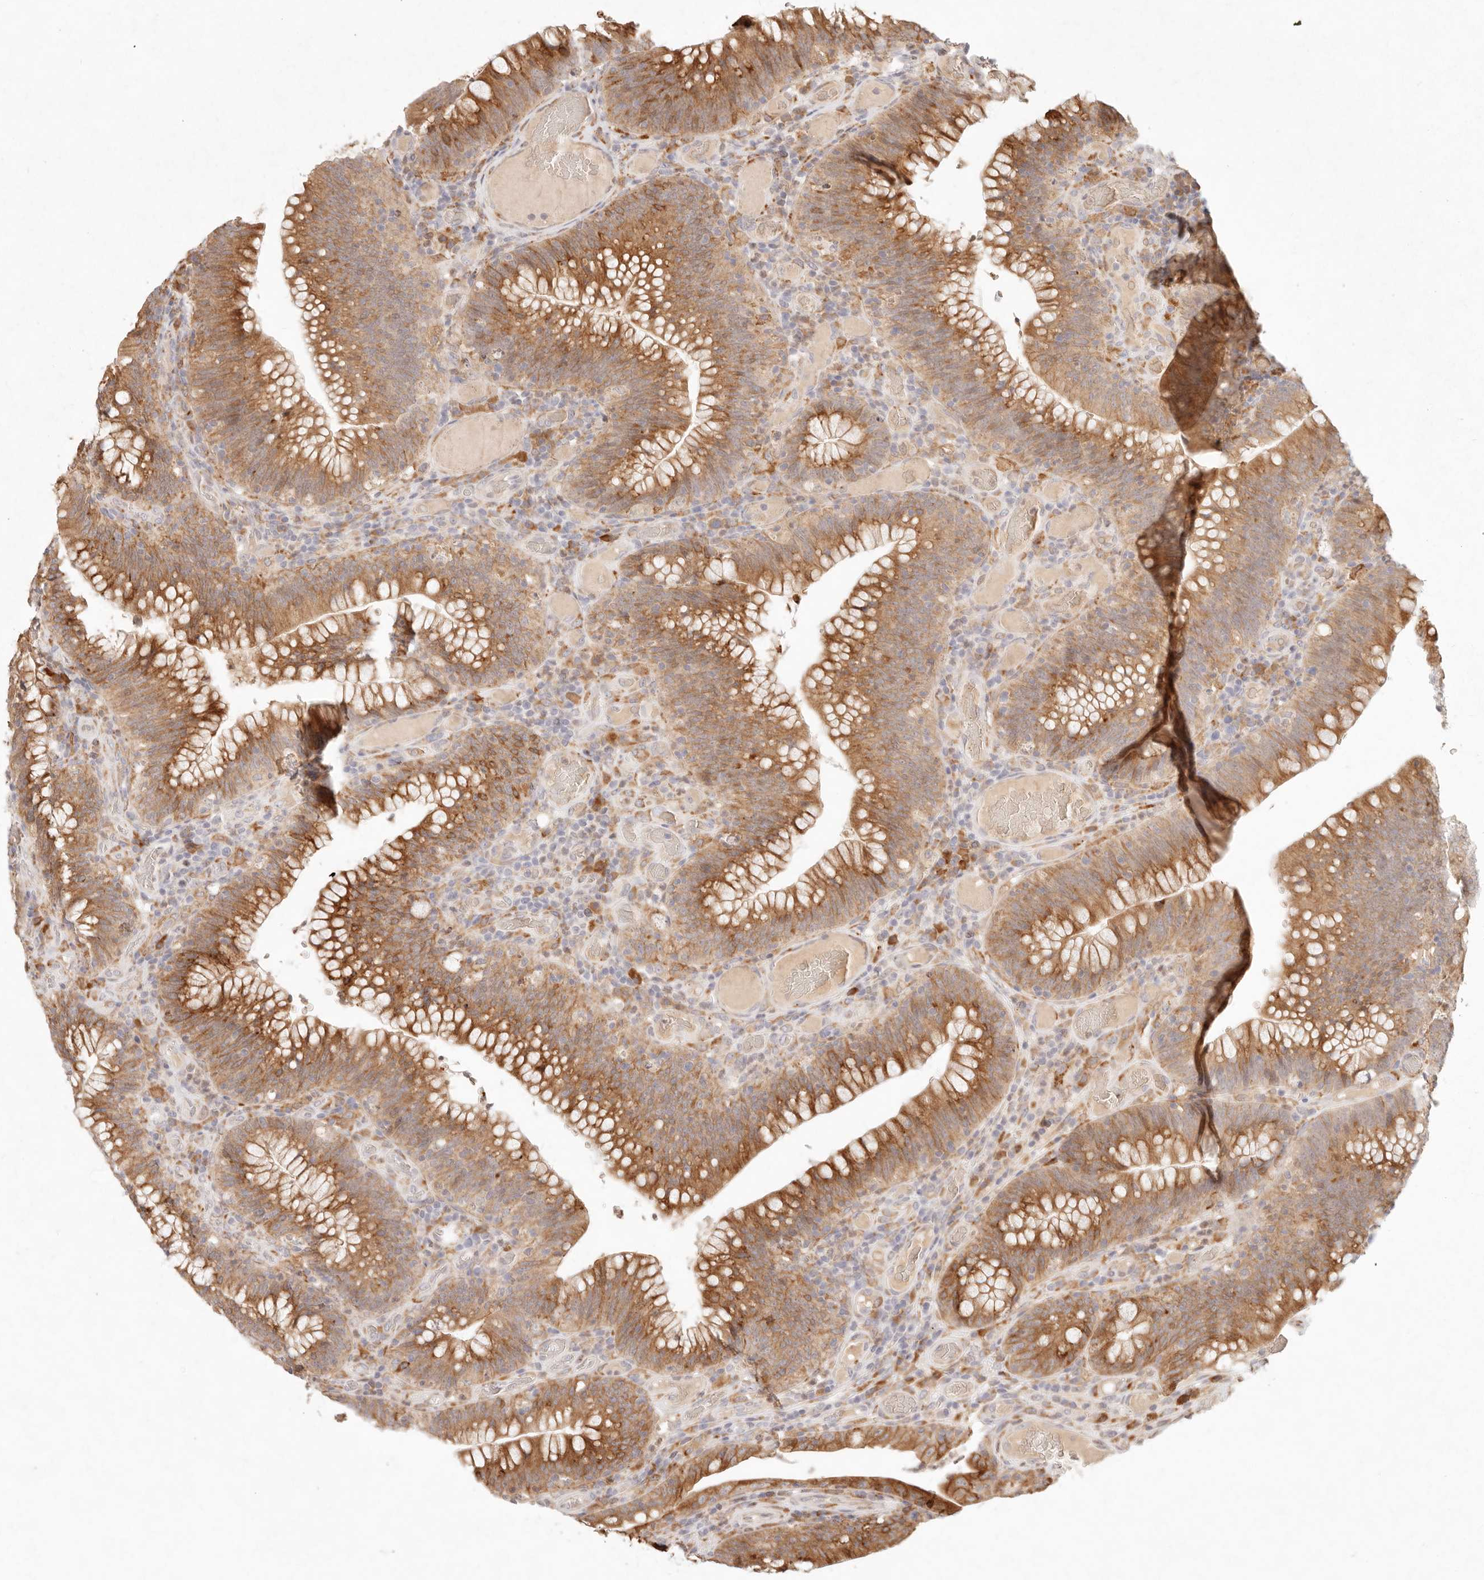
{"staining": {"intensity": "strong", "quantity": ">75%", "location": "cytoplasmic/membranous"}, "tissue": "colorectal cancer", "cell_type": "Tumor cells", "image_type": "cancer", "snomed": [{"axis": "morphology", "description": "Normal tissue, NOS"}, {"axis": "topography", "description": "Colon"}], "caption": "A brown stain highlights strong cytoplasmic/membranous staining of a protein in colorectal cancer tumor cells.", "gene": "C1orf127", "patient": {"sex": "female", "age": 82}}